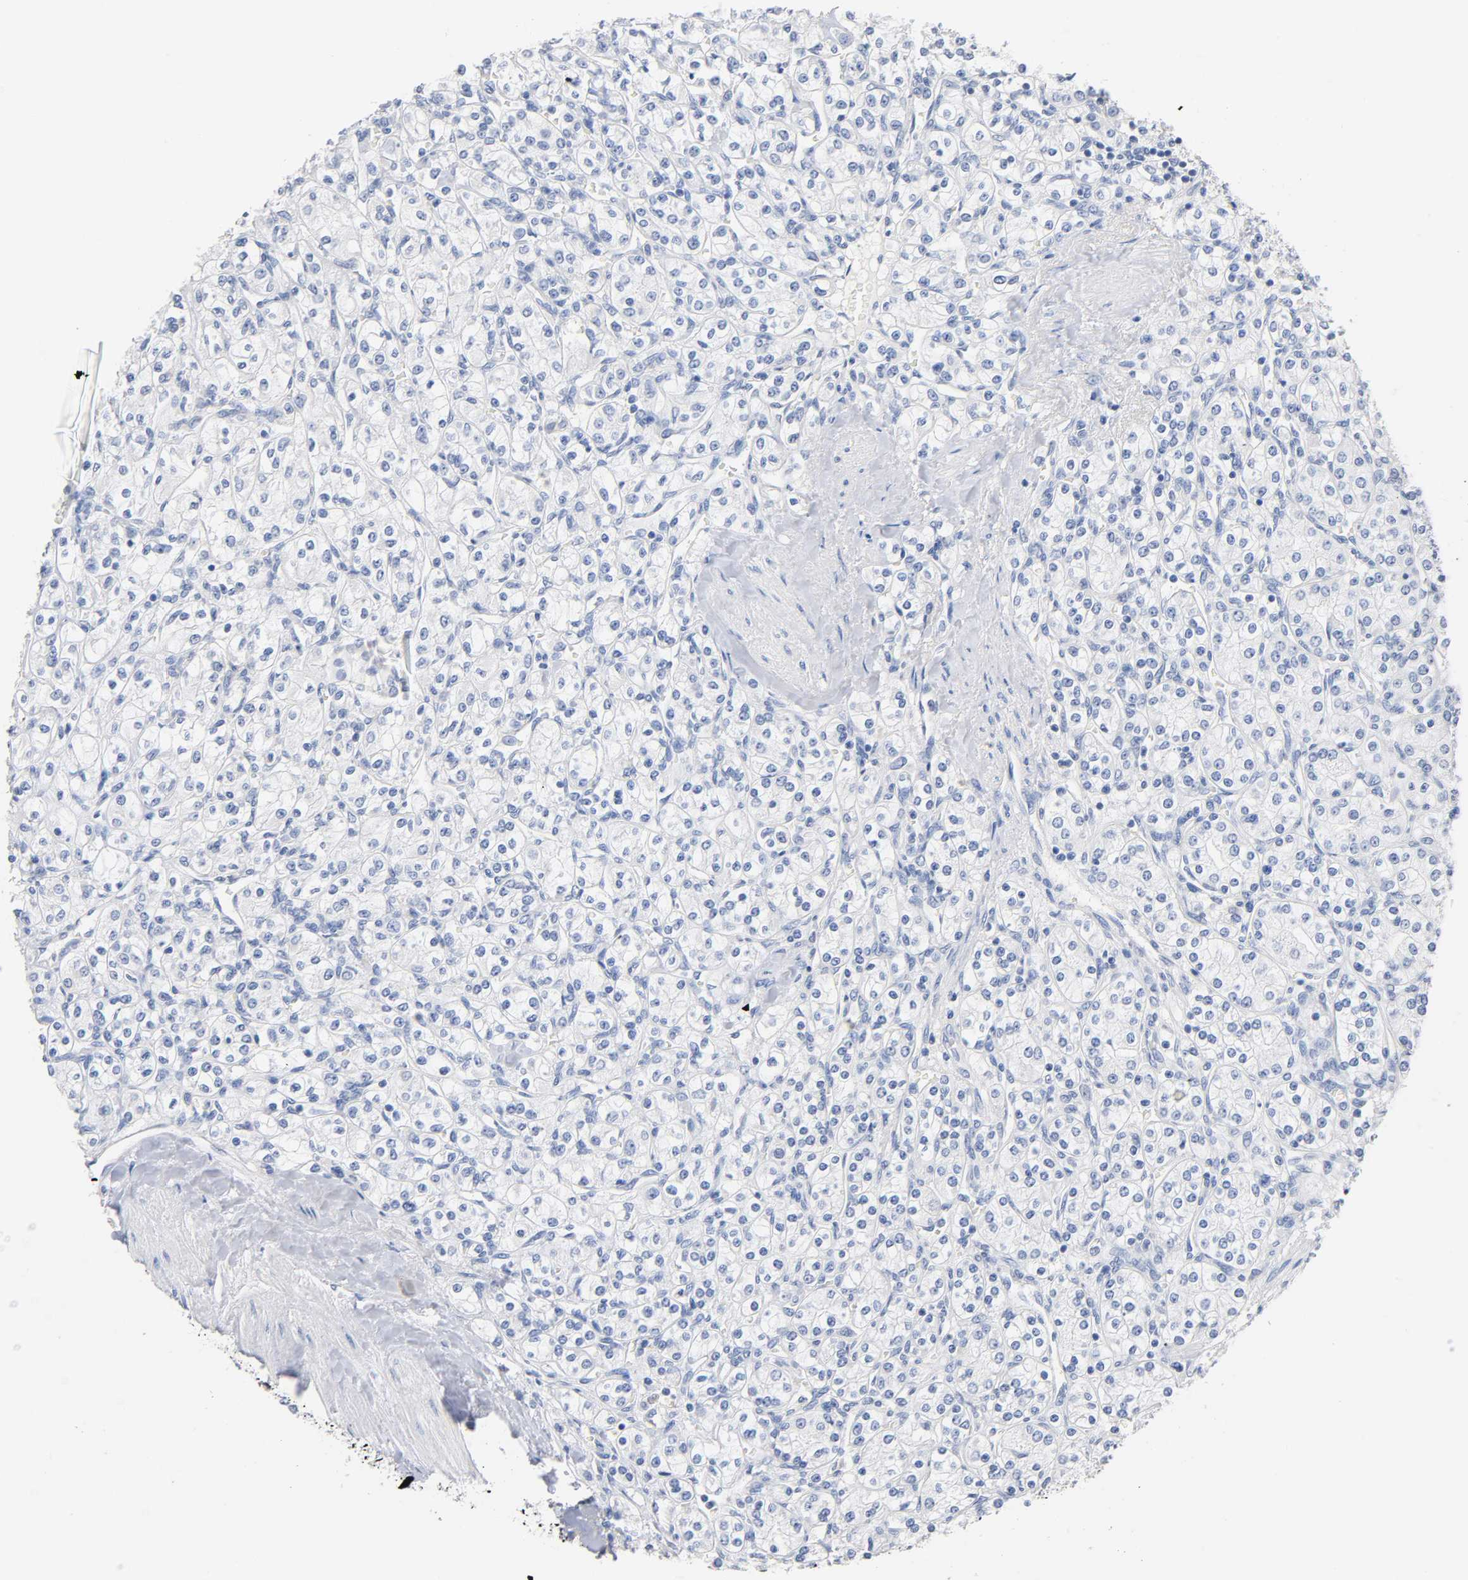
{"staining": {"intensity": "negative", "quantity": "none", "location": "none"}, "tissue": "renal cancer", "cell_type": "Tumor cells", "image_type": "cancer", "snomed": [{"axis": "morphology", "description": "Adenocarcinoma, NOS"}, {"axis": "topography", "description": "Kidney"}], "caption": "Protein analysis of adenocarcinoma (renal) exhibits no significant expression in tumor cells. The staining is performed using DAB (3,3'-diaminobenzidine) brown chromogen with nuclei counter-stained in using hematoxylin.", "gene": "MALT1", "patient": {"sex": "male", "age": 77}}